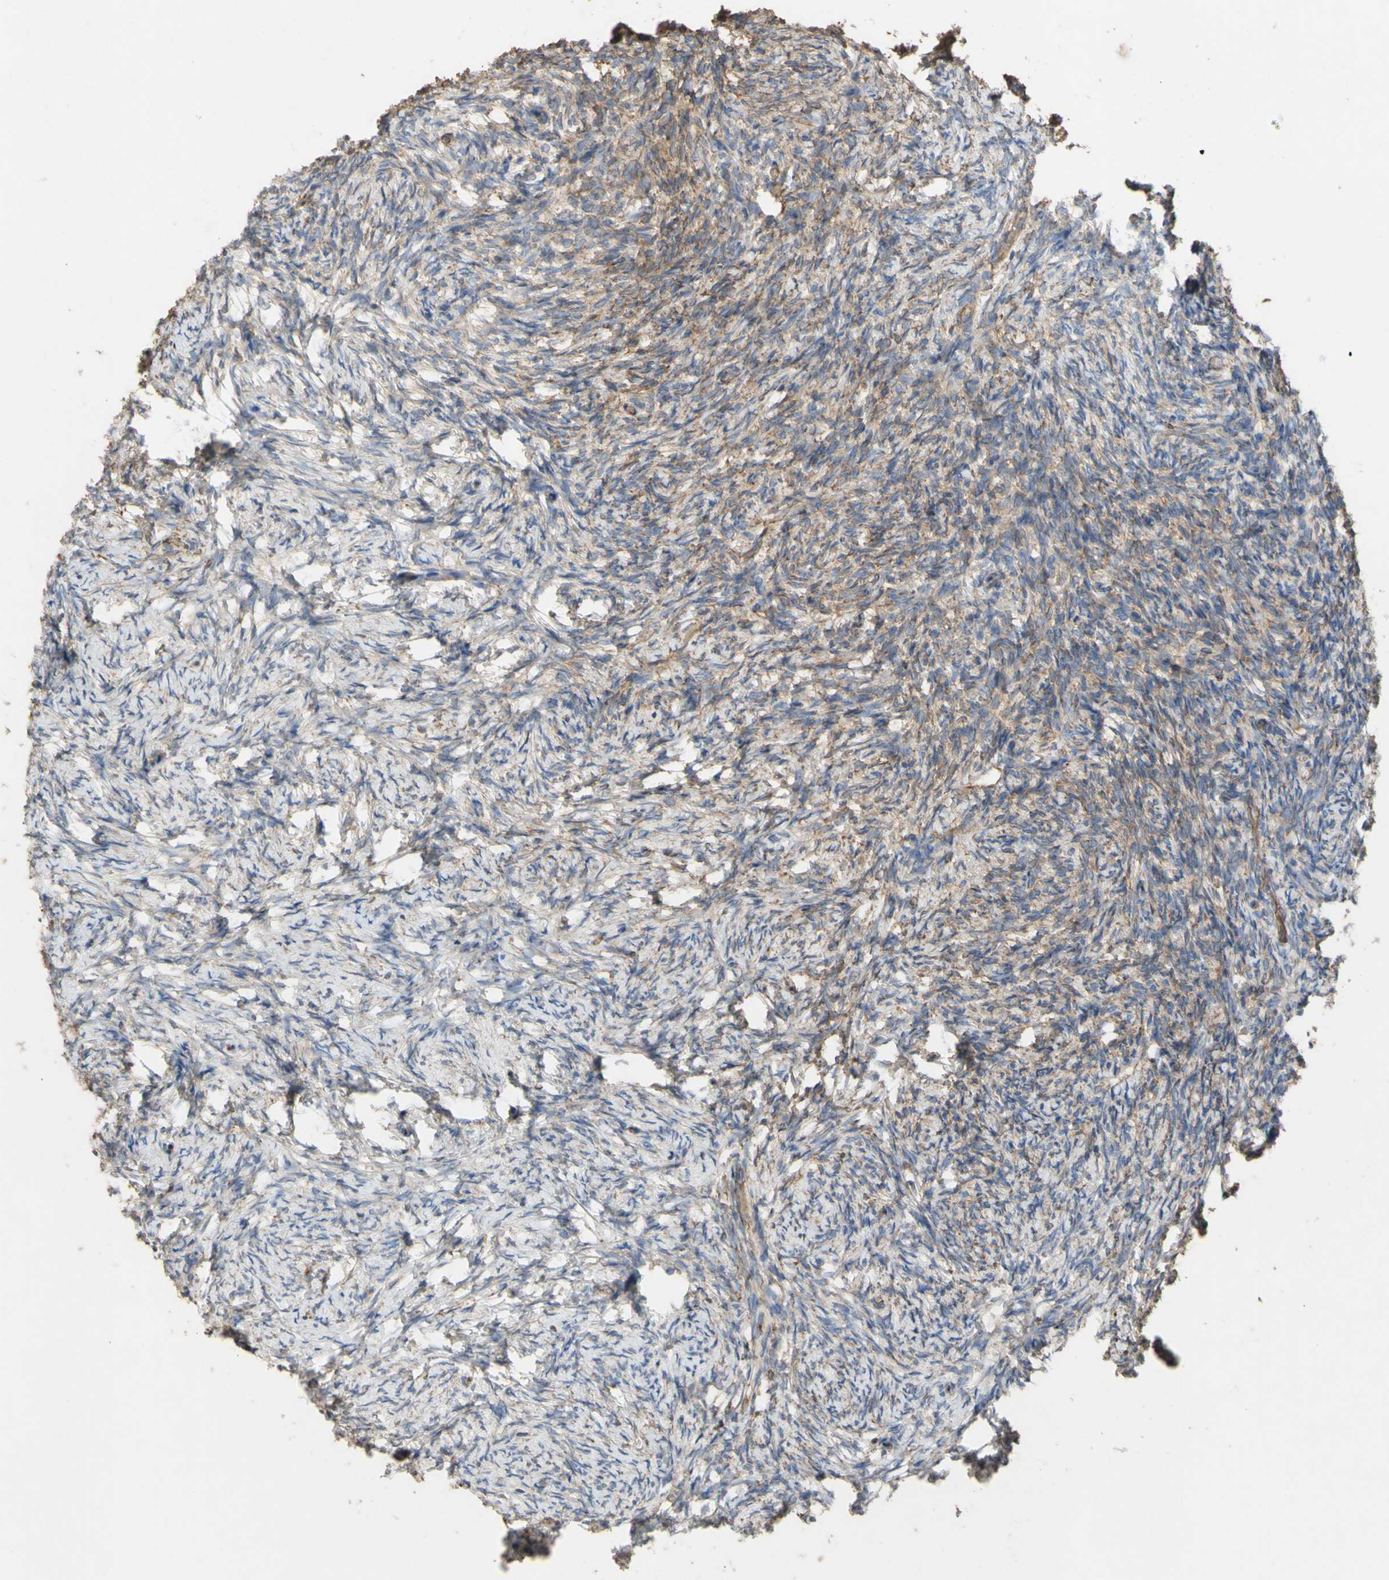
{"staining": {"intensity": "moderate", "quantity": "25%-75%", "location": "cytoplasmic/membranous"}, "tissue": "ovary", "cell_type": "Follicle cells", "image_type": "normal", "snomed": [{"axis": "morphology", "description": "Normal tissue, NOS"}, {"axis": "topography", "description": "Ovary"}], "caption": "High-magnification brightfield microscopy of unremarkable ovary stained with DAB (3,3'-diaminobenzidine) (brown) and counterstained with hematoxylin (blue). follicle cells exhibit moderate cytoplasmic/membranous expression is present in approximately25%-75% of cells. The protein of interest is shown in brown color, while the nuclei are stained blue.", "gene": "EIF2S3", "patient": {"sex": "female", "age": 60}}